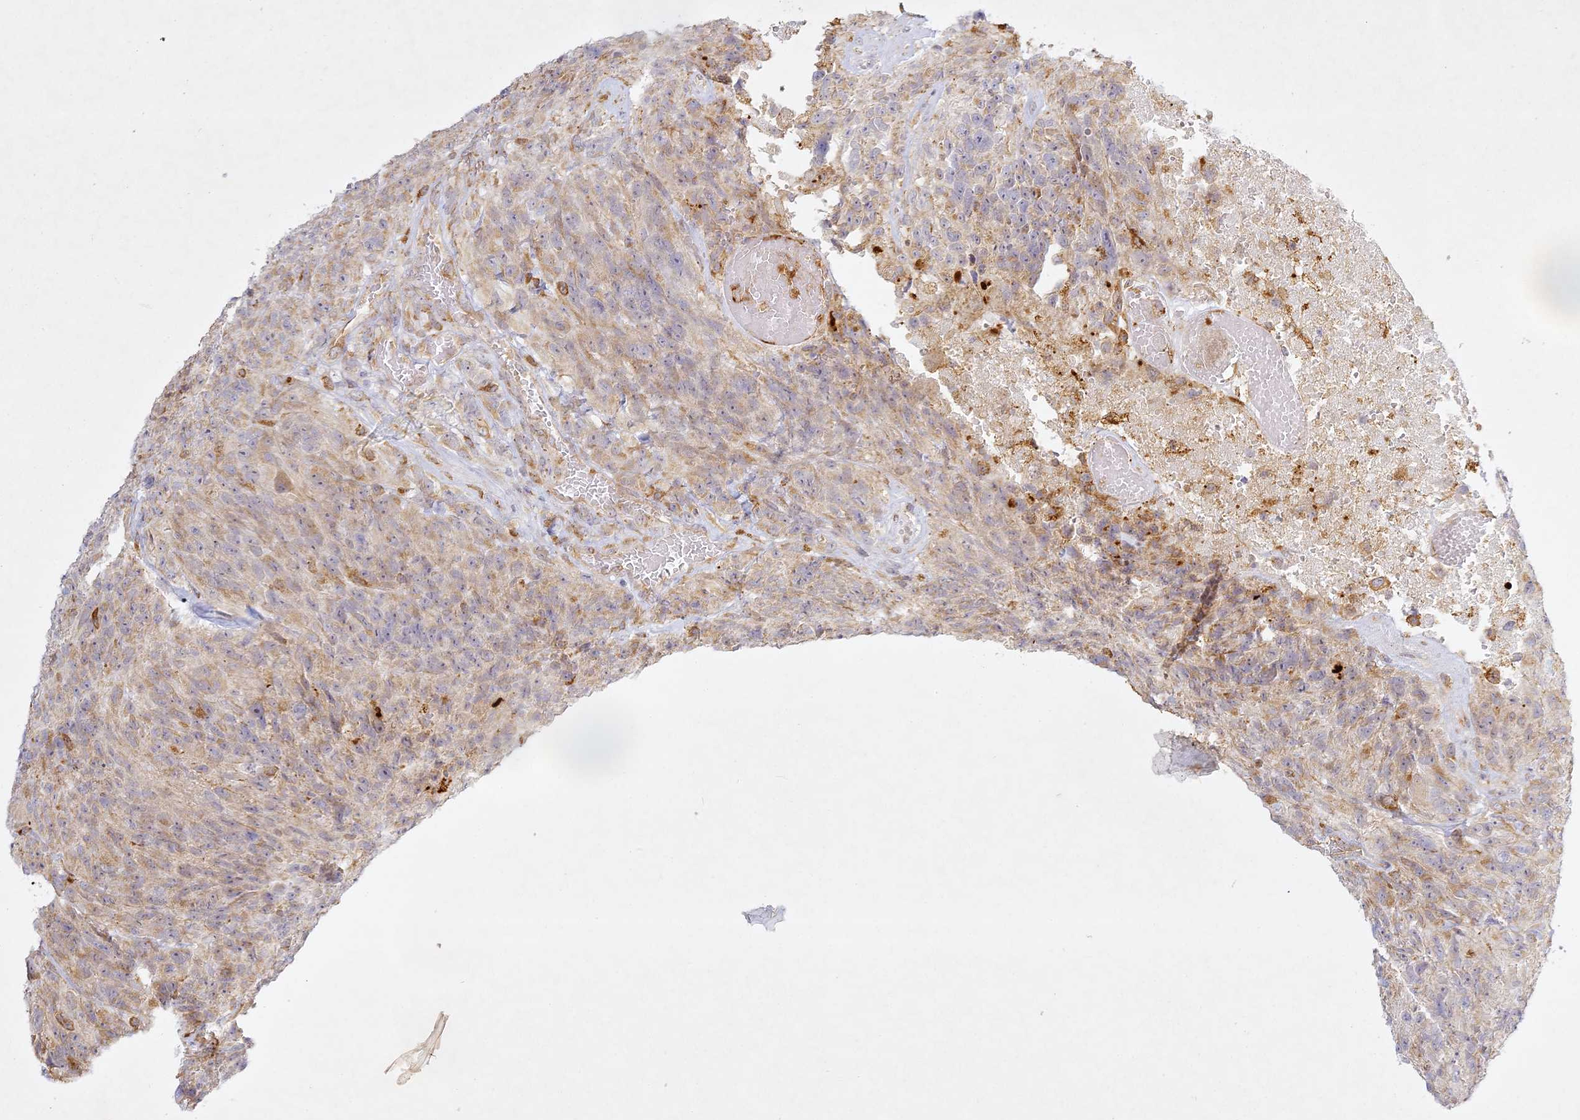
{"staining": {"intensity": "weak", "quantity": "25%-75%", "location": "cytoplasmic/membranous"}, "tissue": "glioma", "cell_type": "Tumor cells", "image_type": "cancer", "snomed": [{"axis": "morphology", "description": "Glioma, malignant, High grade"}, {"axis": "topography", "description": "Brain"}], "caption": "Immunohistochemistry staining of malignant high-grade glioma, which shows low levels of weak cytoplasmic/membranous positivity in approximately 25%-75% of tumor cells indicating weak cytoplasmic/membranous protein staining. The staining was performed using DAB (3,3'-diaminobenzidine) (brown) for protein detection and nuclei were counterstained in hematoxylin (blue).", "gene": "SLC30A5", "patient": {"sex": "male", "age": 69}}